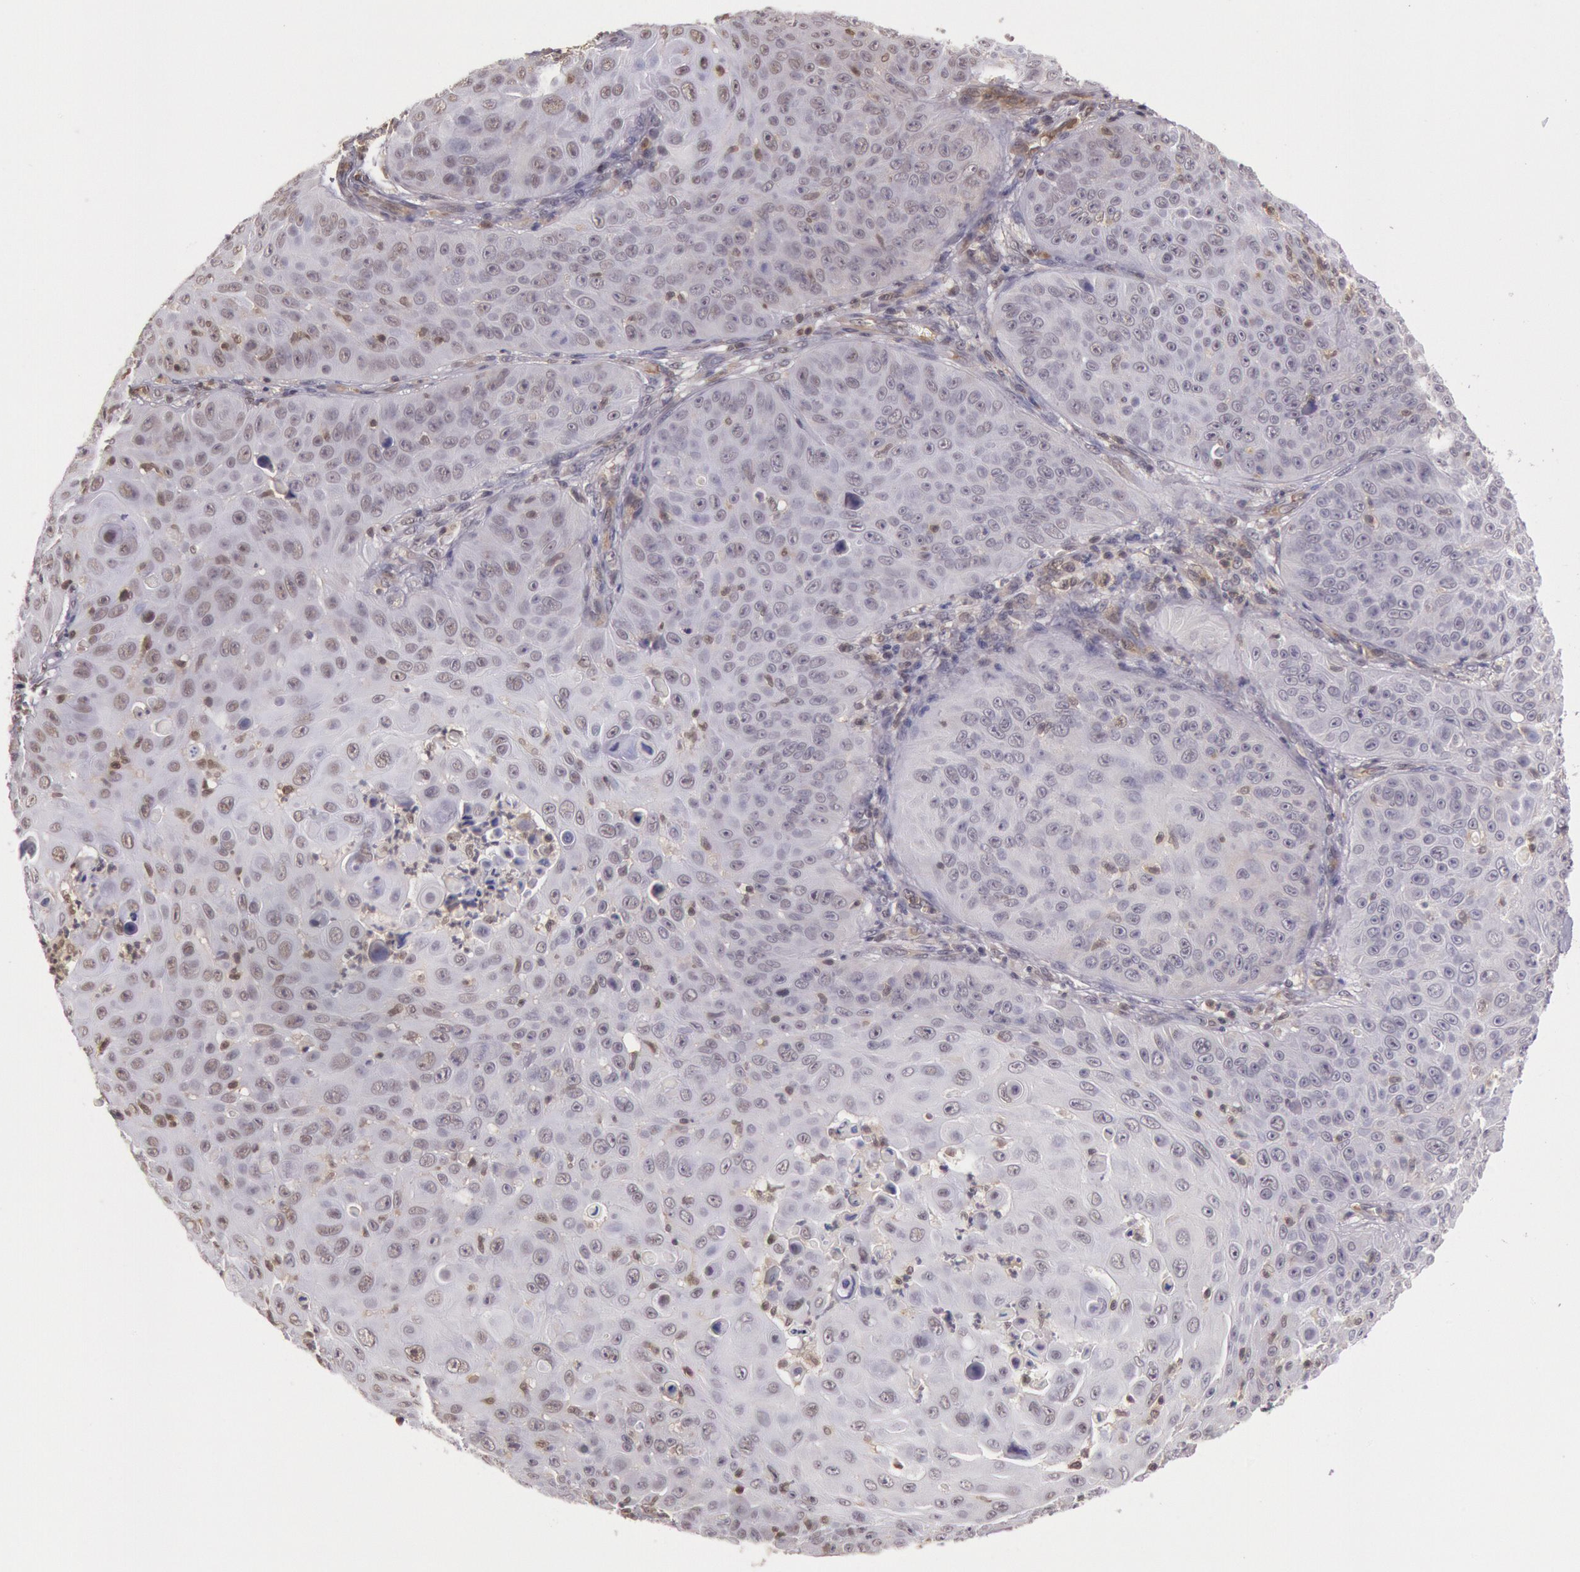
{"staining": {"intensity": "weak", "quantity": "<25%", "location": "cytoplasmic/membranous,nuclear"}, "tissue": "skin cancer", "cell_type": "Tumor cells", "image_type": "cancer", "snomed": [{"axis": "morphology", "description": "Squamous cell carcinoma, NOS"}, {"axis": "topography", "description": "Skin"}], "caption": "Tumor cells show no significant positivity in skin squamous cell carcinoma. (DAB (3,3'-diaminobenzidine) immunohistochemistry (IHC), high magnification).", "gene": "HIF1A", "patient": {"sex": "male", "age": 82}}